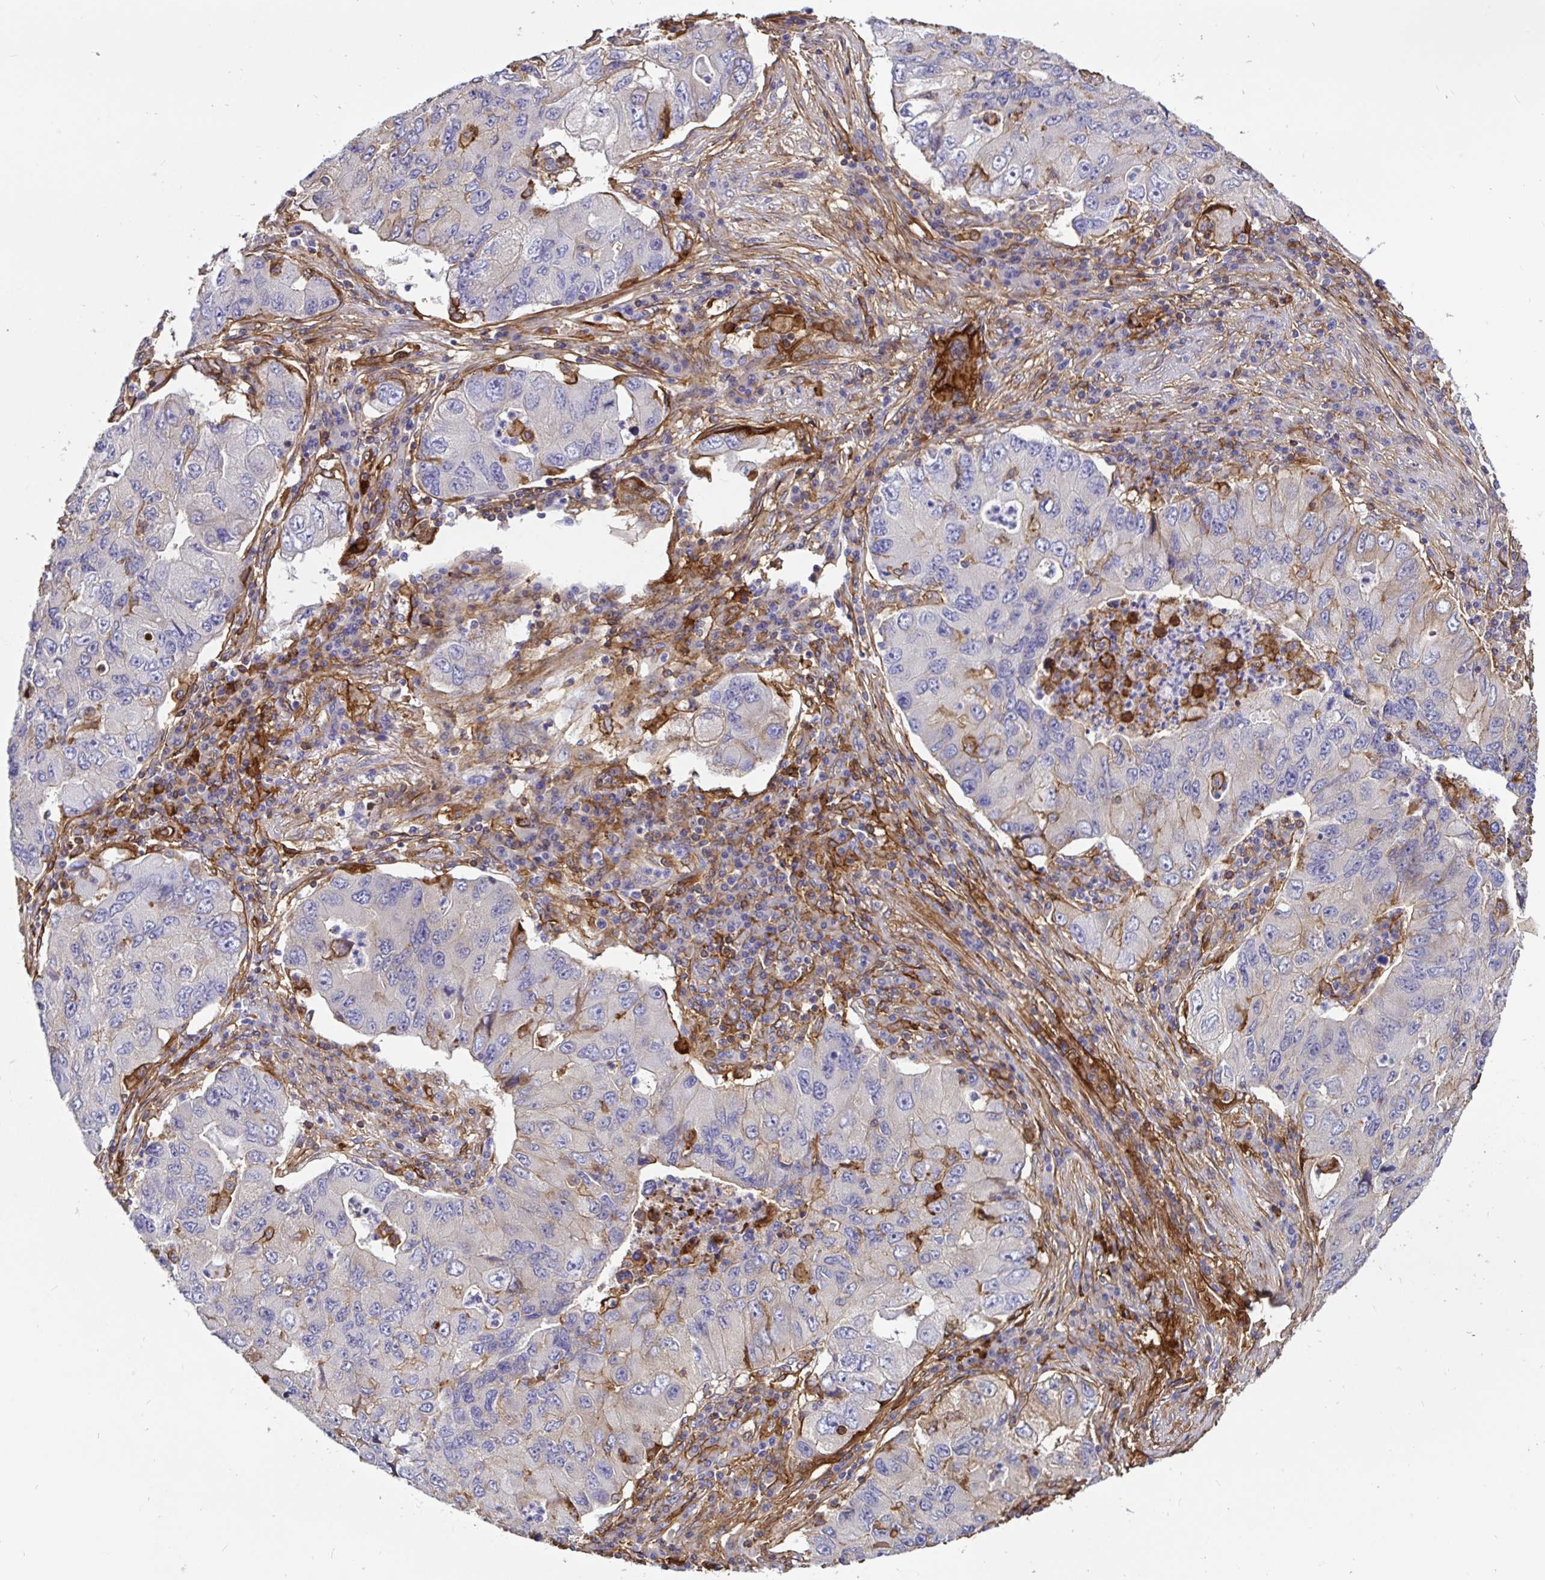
{"staining": {"intensity": "negative", "quantity": "none", "location": "none"}, "tissue": "lung cancer", "cell_type": "Tumor cells", "image_type": "cancer", "snomed": [{"axis": "morphology", "description": "Adenocarcinoma, NOS"}, {"axis": "morphology", "description": "Adenocarcinoma, metastatic, NOS"}, {"axis": "topography", "description": "Lymph node"}, {"axis": "topography", "description": "Lung"}], "caption": "Human lung cancer stained for a protein using immunohistochemistry demonstrates no staining in tumor cells.", "gene": "ANXA2", "patient": {"sex": "female", "age": 54}}